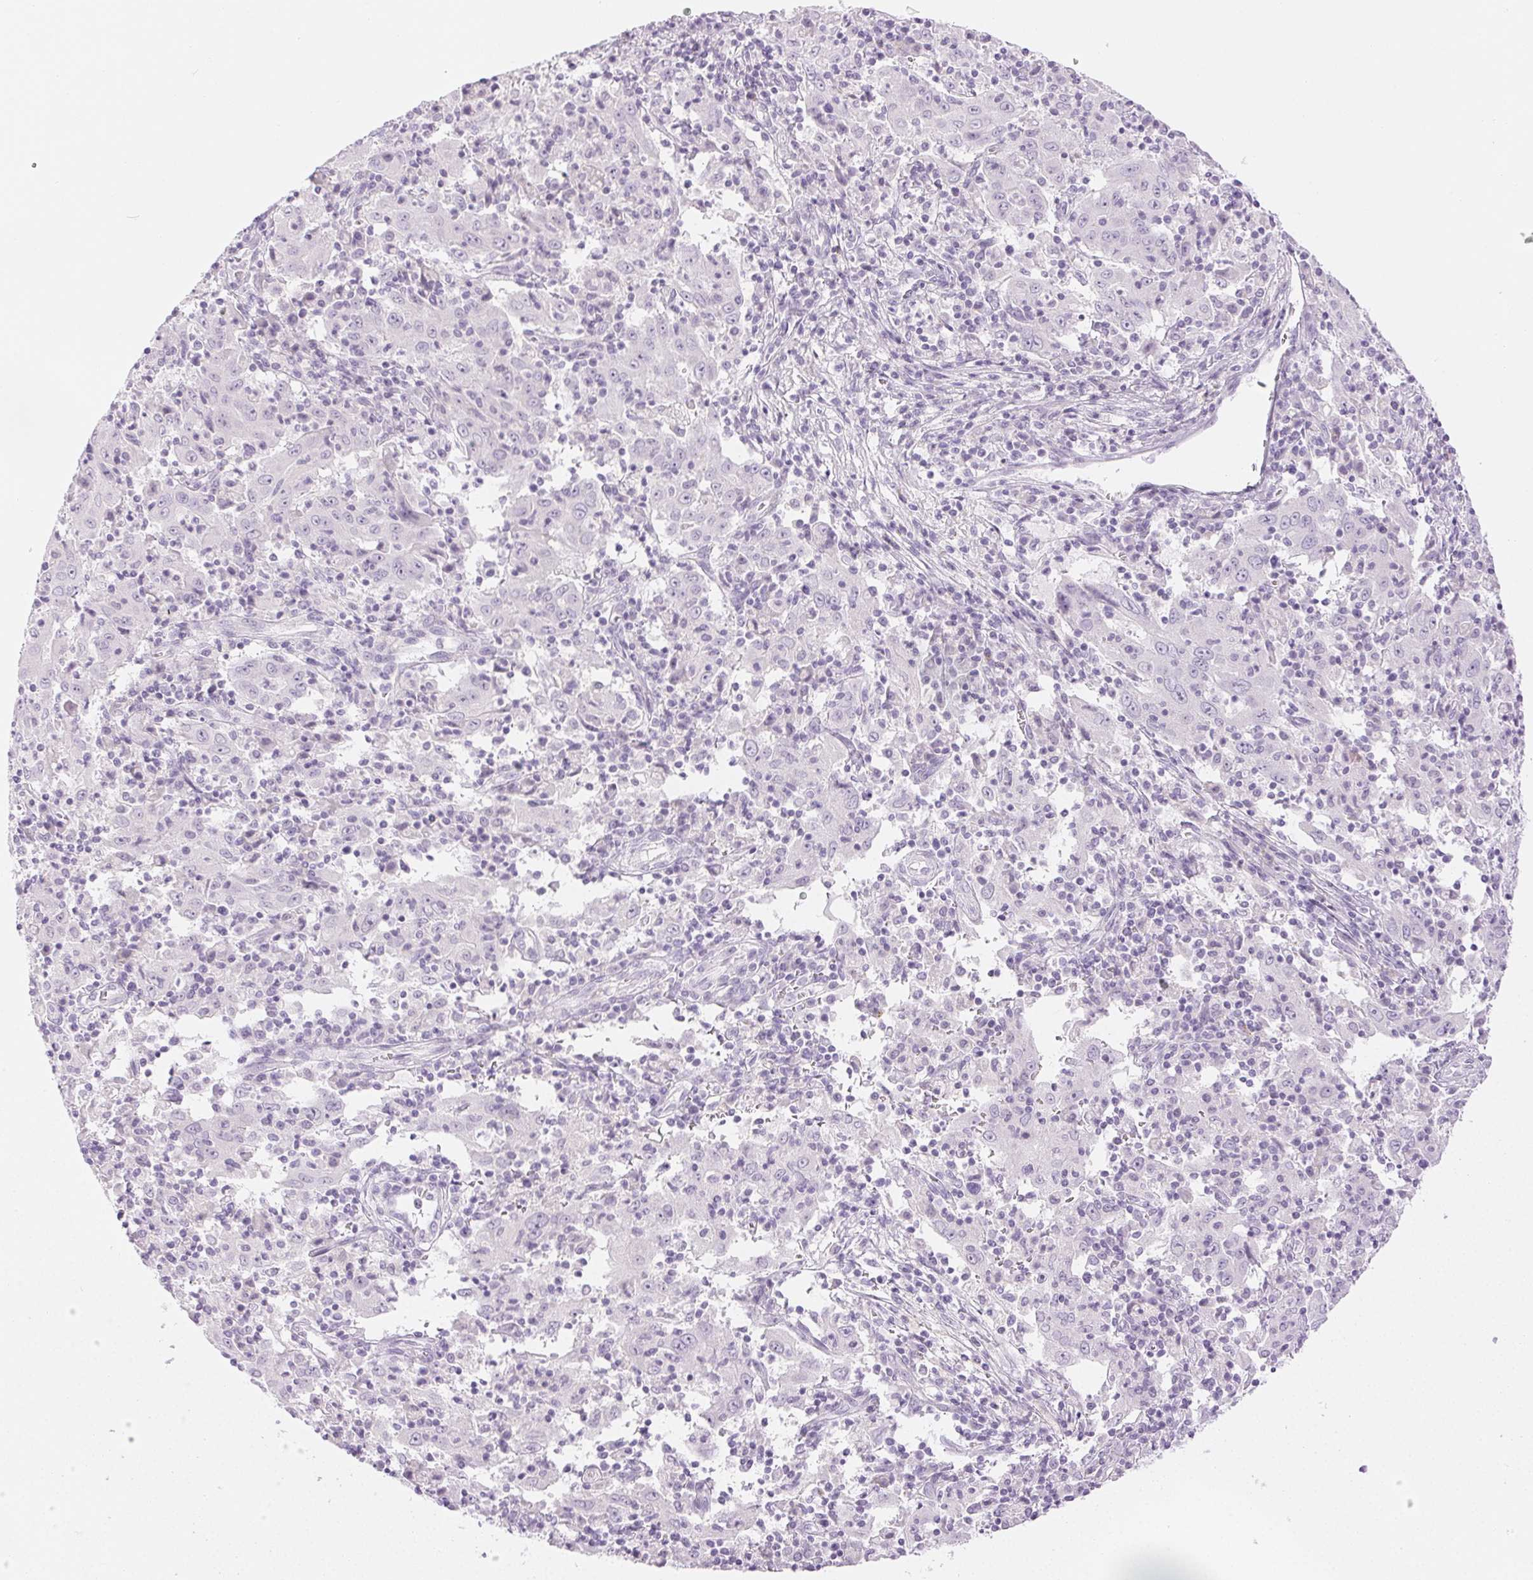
{"staining": {"intensity": "negative", "quantity": "none", "location": "none"}, "tissue": "pancreatic cancer", "cell_type": "Tumor cells", "image_type": "cancer", "snomed": [{"axis": "morphology", "description": "Adenocarcinoma, NOS"}, {"axis": "topography", "description": "Pancreas"}], "caption": "Pancreatic adenocarcinoma was stained to show a protein in brown. There is no significant positivity in tumor cells.", "gene": "SLC5A2", "patient": {"sex": "male", "age": 63}}